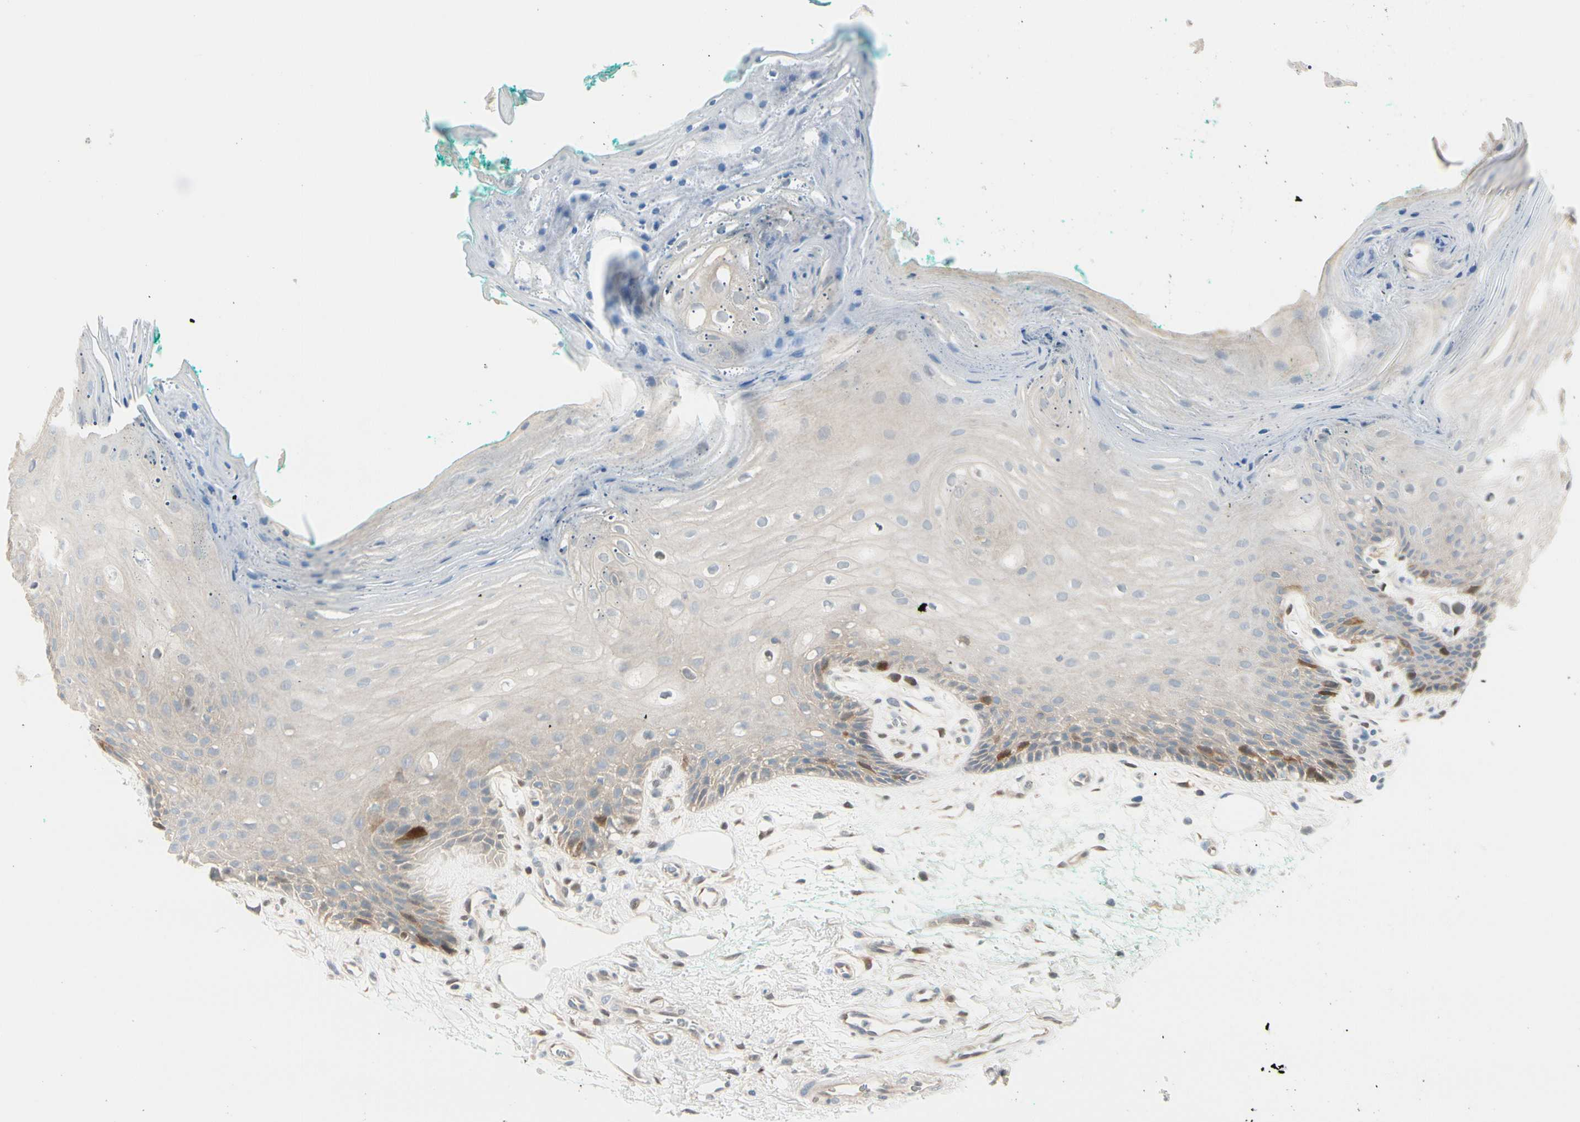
{"staining": {"intensity": "moderate", "quantity": "<25%", "location": "cytoplasmic/membranous,nuclear"}, "tissue": "oral mucosa", "cell_type": "Squamous epithelial cells", "image_type": "normal", "snomed": [{"axis": "morphology", "description": "Normal tissue, NOS"}, {"axis": "topography", "description": "Skeletal muscle"}, {"axis": "topography", "description": "Oral tissue"}, {"axis": "topography", "description": "Peripheral nerve tissue"}], "caption": "Brown immunohistochemical staining in normal human oral mucosa displays moderate cytoplasmic/membranous,nuclear expression in about <25% of squamous epithelial cells. Immunohistochemistry (ihc) stains the protein of interest in brown and the nuclei are stained blue.", "gene": "PTTG1", "patient": {"sex": "female", "age": 84}}